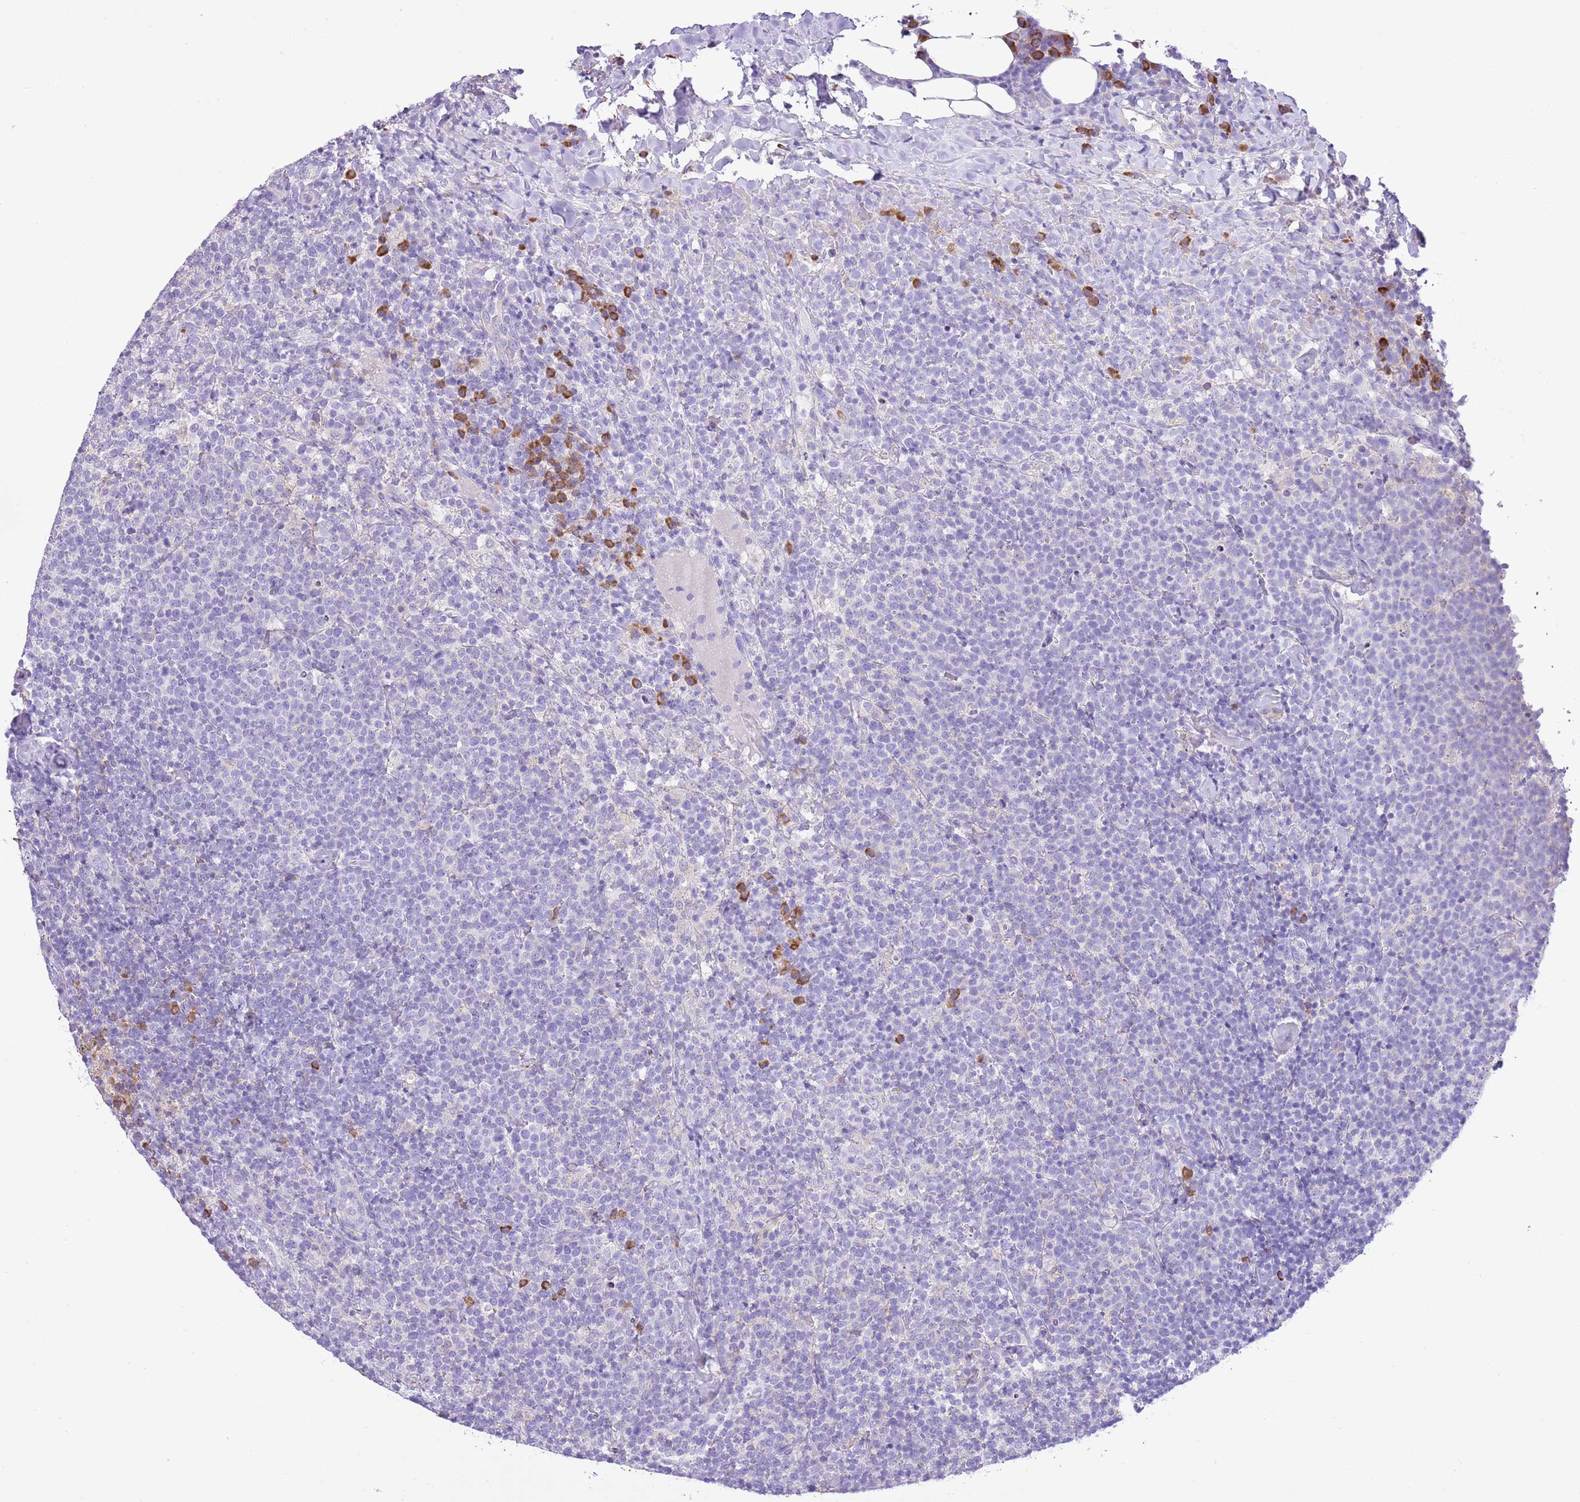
{"staining": {"intensity": "negative", "quantity": "none", "location": "none"}, "tissue": "lymphoma", "cell_type": "Tumor cells", "image_type": "cancer", "snomed": [{"axis": "morphology", "description": "Malignant lymphoma, non-Hodgkin's type, High grade"}, {"axis": "topography", "description": "Lymph node"}], "caption": "High power microscopy image of an immunohistochemistry (IHC) image of high-grade malignant lymphoma, non-Hodgkin's type, revealing no significant expression in tumor cells.", "gene": "AAR2", "patient": {"sex": "male", "age": 61}}